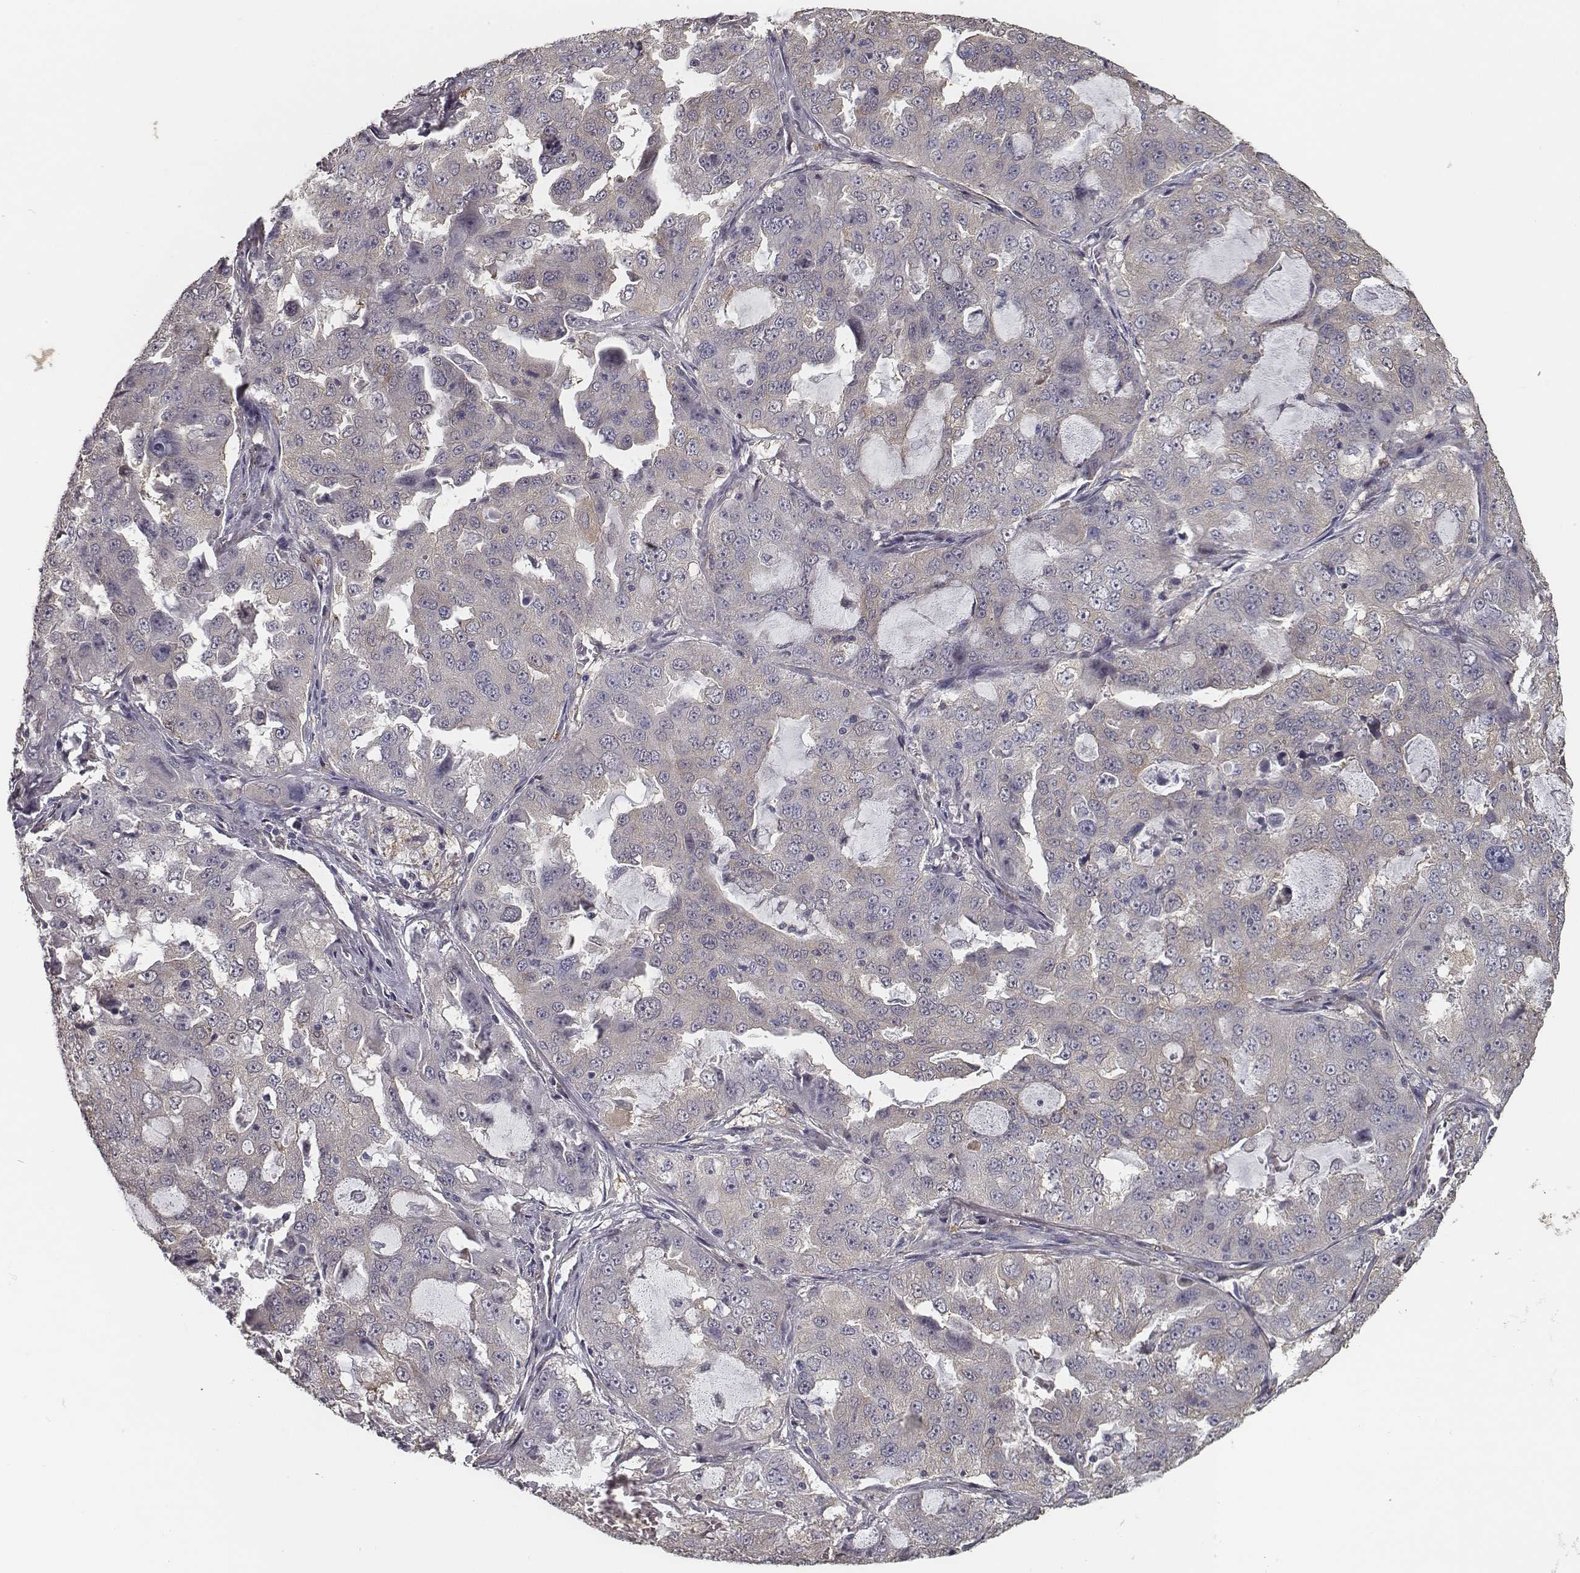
{"staining": {"intensity": "weak", "quantity": "<25%", "location": "cytoplasmic/membranous"}, "tissue": "lung cancer", "cell_type": "Tumor cells", "image_type": "cancer", "snomed": [{"axis": "morphology", "description": "Adenocarcinoma, NOS"}, {"axis": "topography", "description": "Lung"}], "caption": "IHC image of human lung cancer (adenocarcinoma) stained for a protein (brown), which displays no positivity in tumor cells. (IHC, brightfield microscopy, high magnification).", "gene": "ISYNA1", "patient": {"sex": "female", "age": 61}}